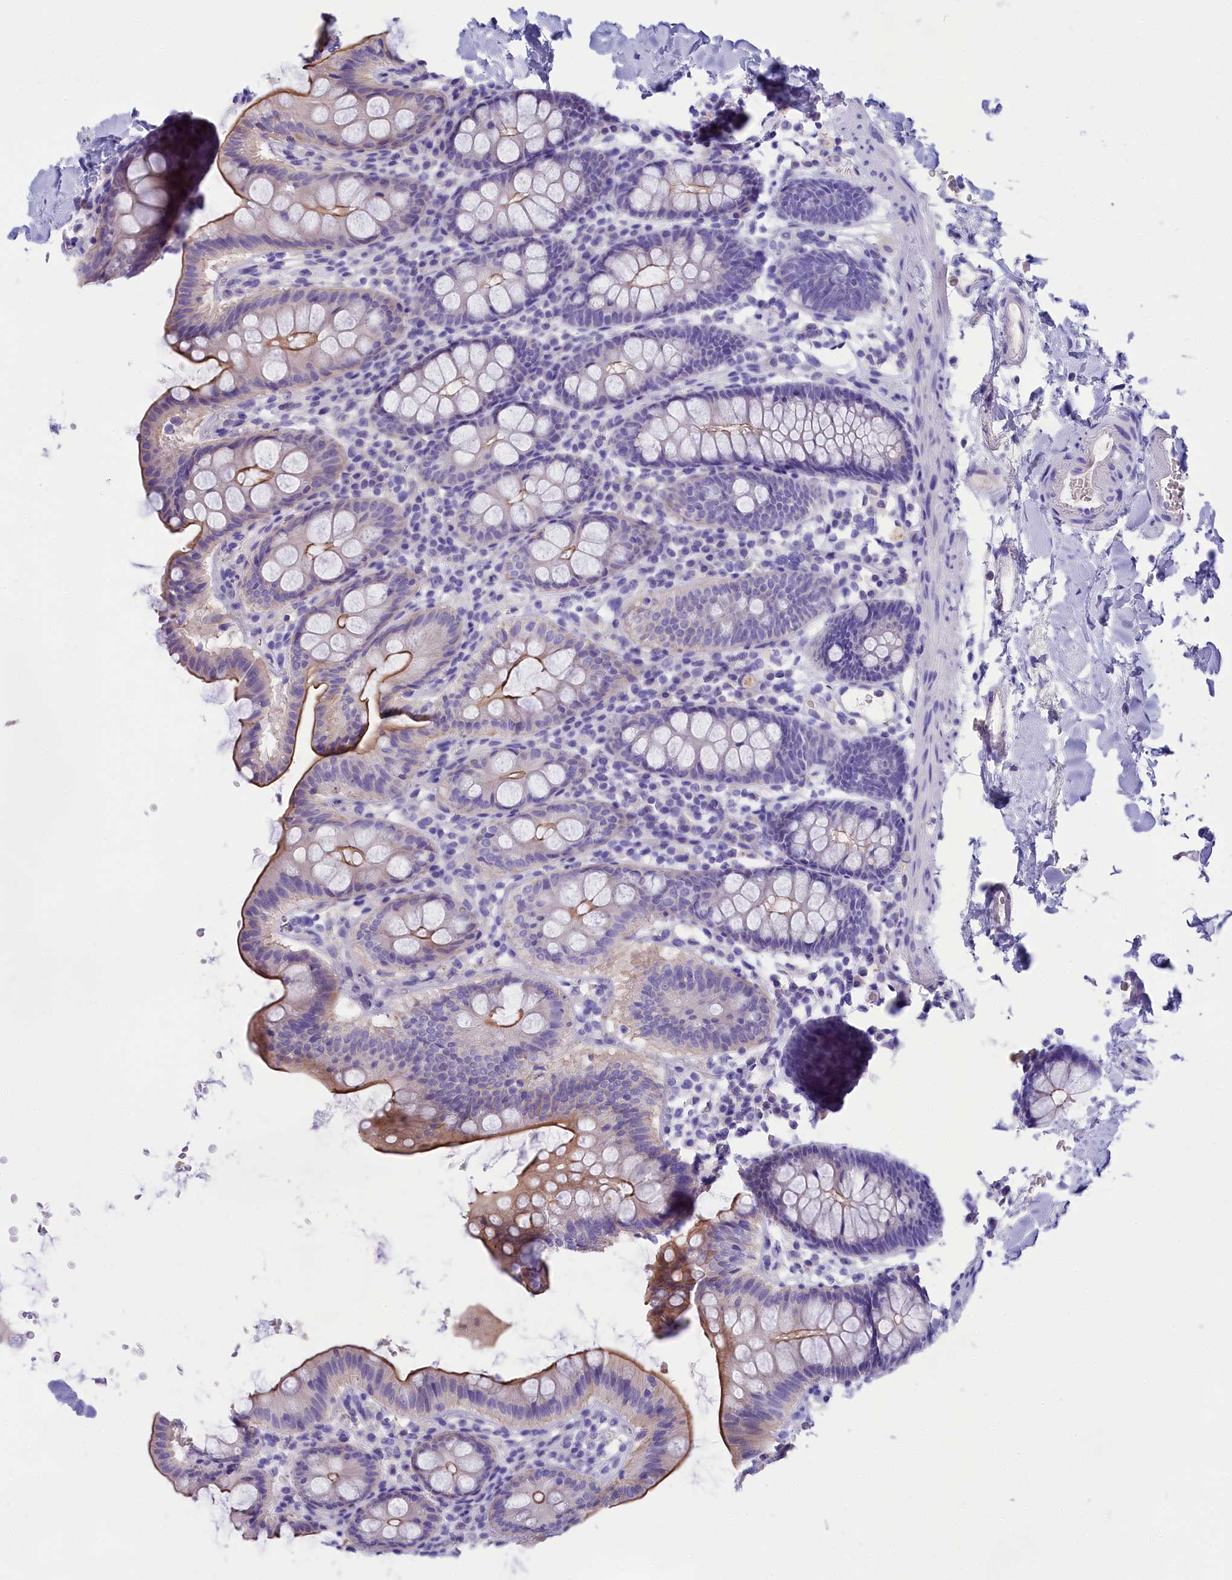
{"staining": {"intensity": "negative", "quantity": "none", "location": "none"}, "tissue": "colon", "cell_type": "Endothelial cells", "image_type": "normal", "snomed": [{"axis": "morphology", "description": "Normal tissue, NOS"}, {"axis": "topography", "description": "Colon"}], "caption": "Immunohistochemical staining of unremarkable colon demonstrates no significant staining in endothelial cells.", "gene": "SULT2A1", "patient": {"sex": "male", "age": 75}}